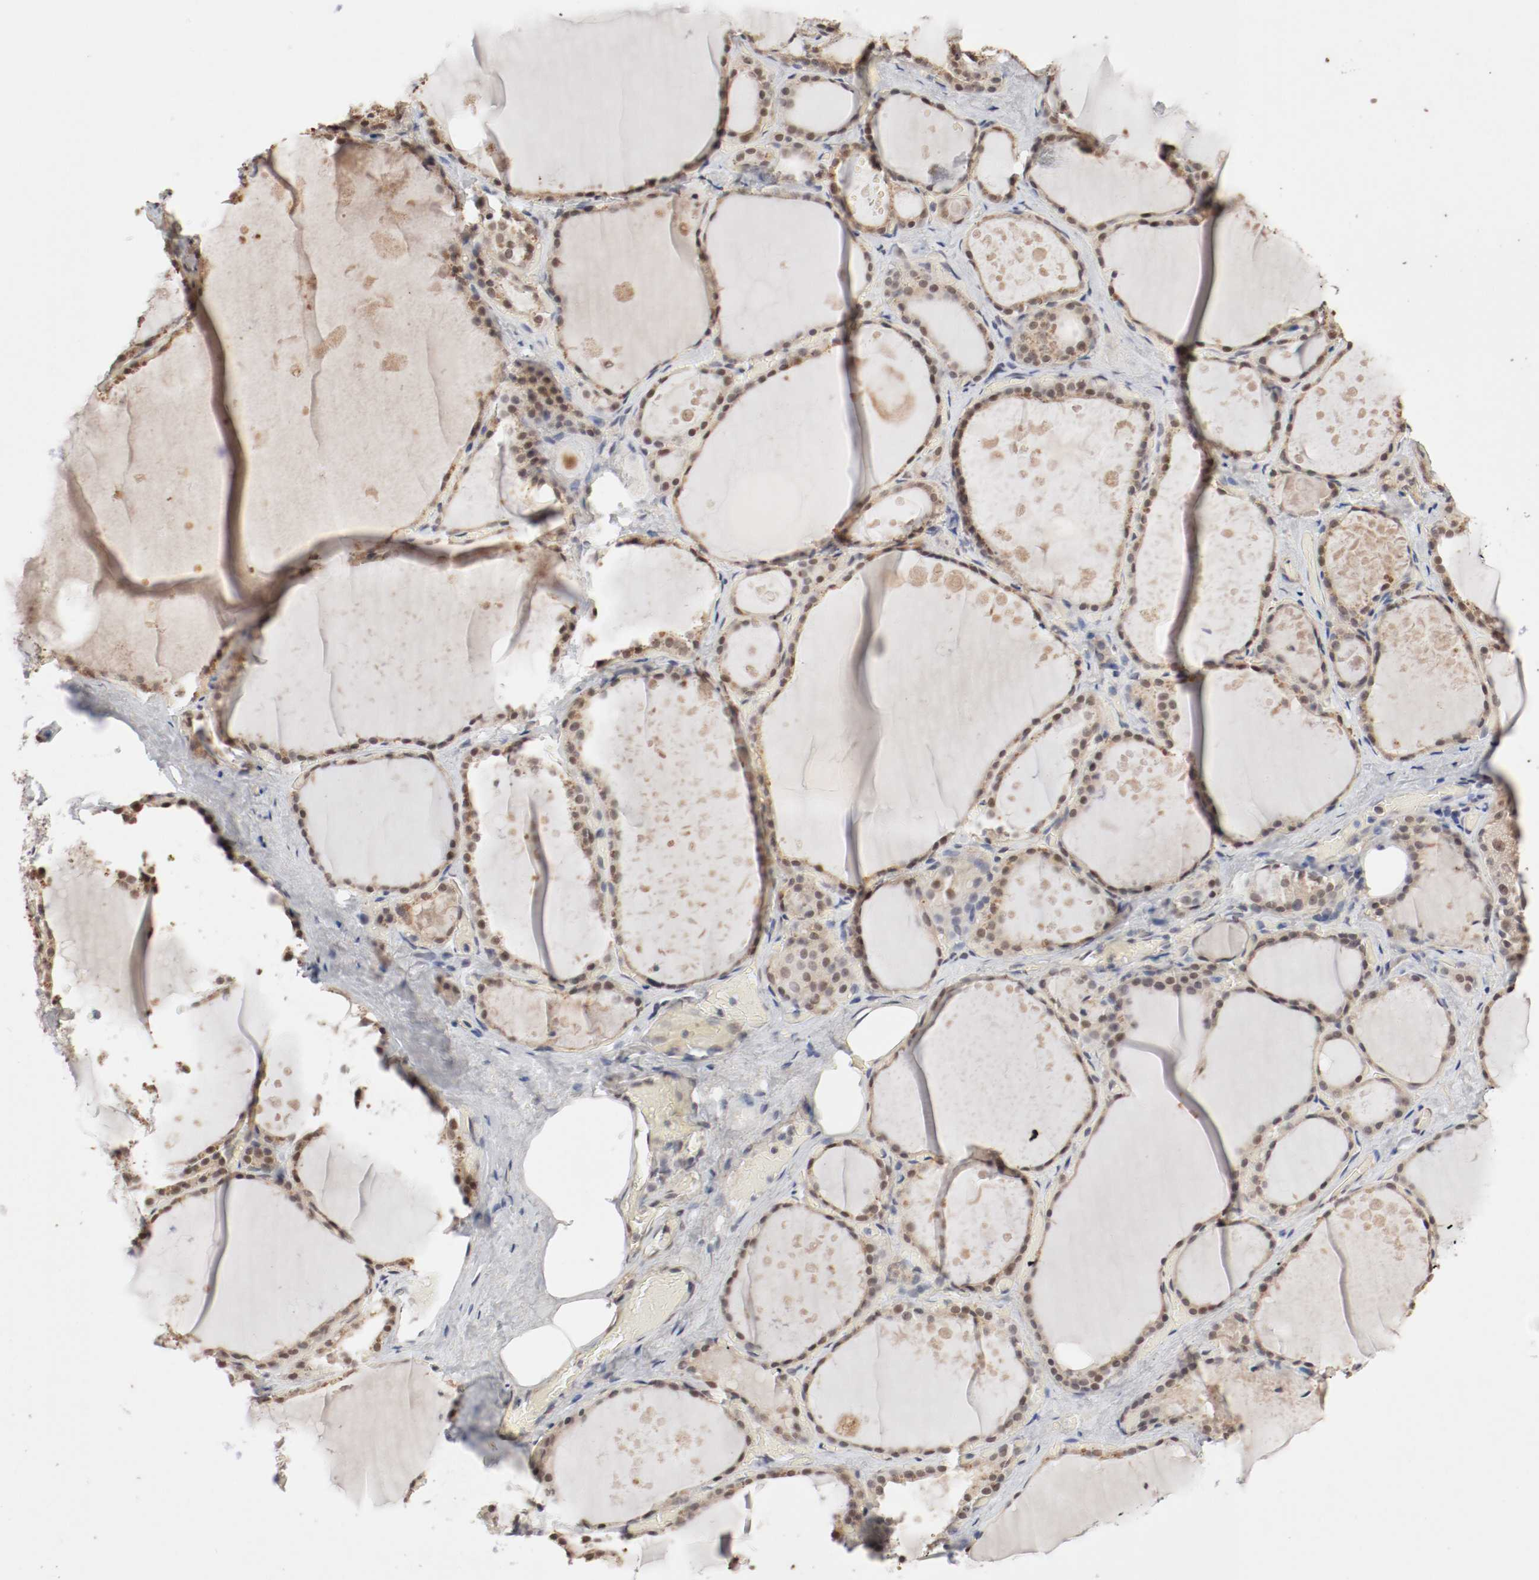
{"staining": {"intensity": "moderate", "quantity": ">75%", "location": "cytoplasmic/membranous,nuclear"}, "tissue": "thyroid gland", "cell_type": "Glandular cells", "image_type": "normal", "snomed": [{"axis": "morphology", "description": "Normal tissue, NOS"}, {"axis": "topography", "description": "Thyroid gland"}], "caption": "Protein staining reveals moderate cytoplasmic/membranous,nuclear positivity in about >75% of glandular cells in unremarkable thyroid gland. (Brightfield microscopy of DAB IHC at high magnification).", "gene": "CSNK2B", "patient": {"sex": "male", "age": 61}}